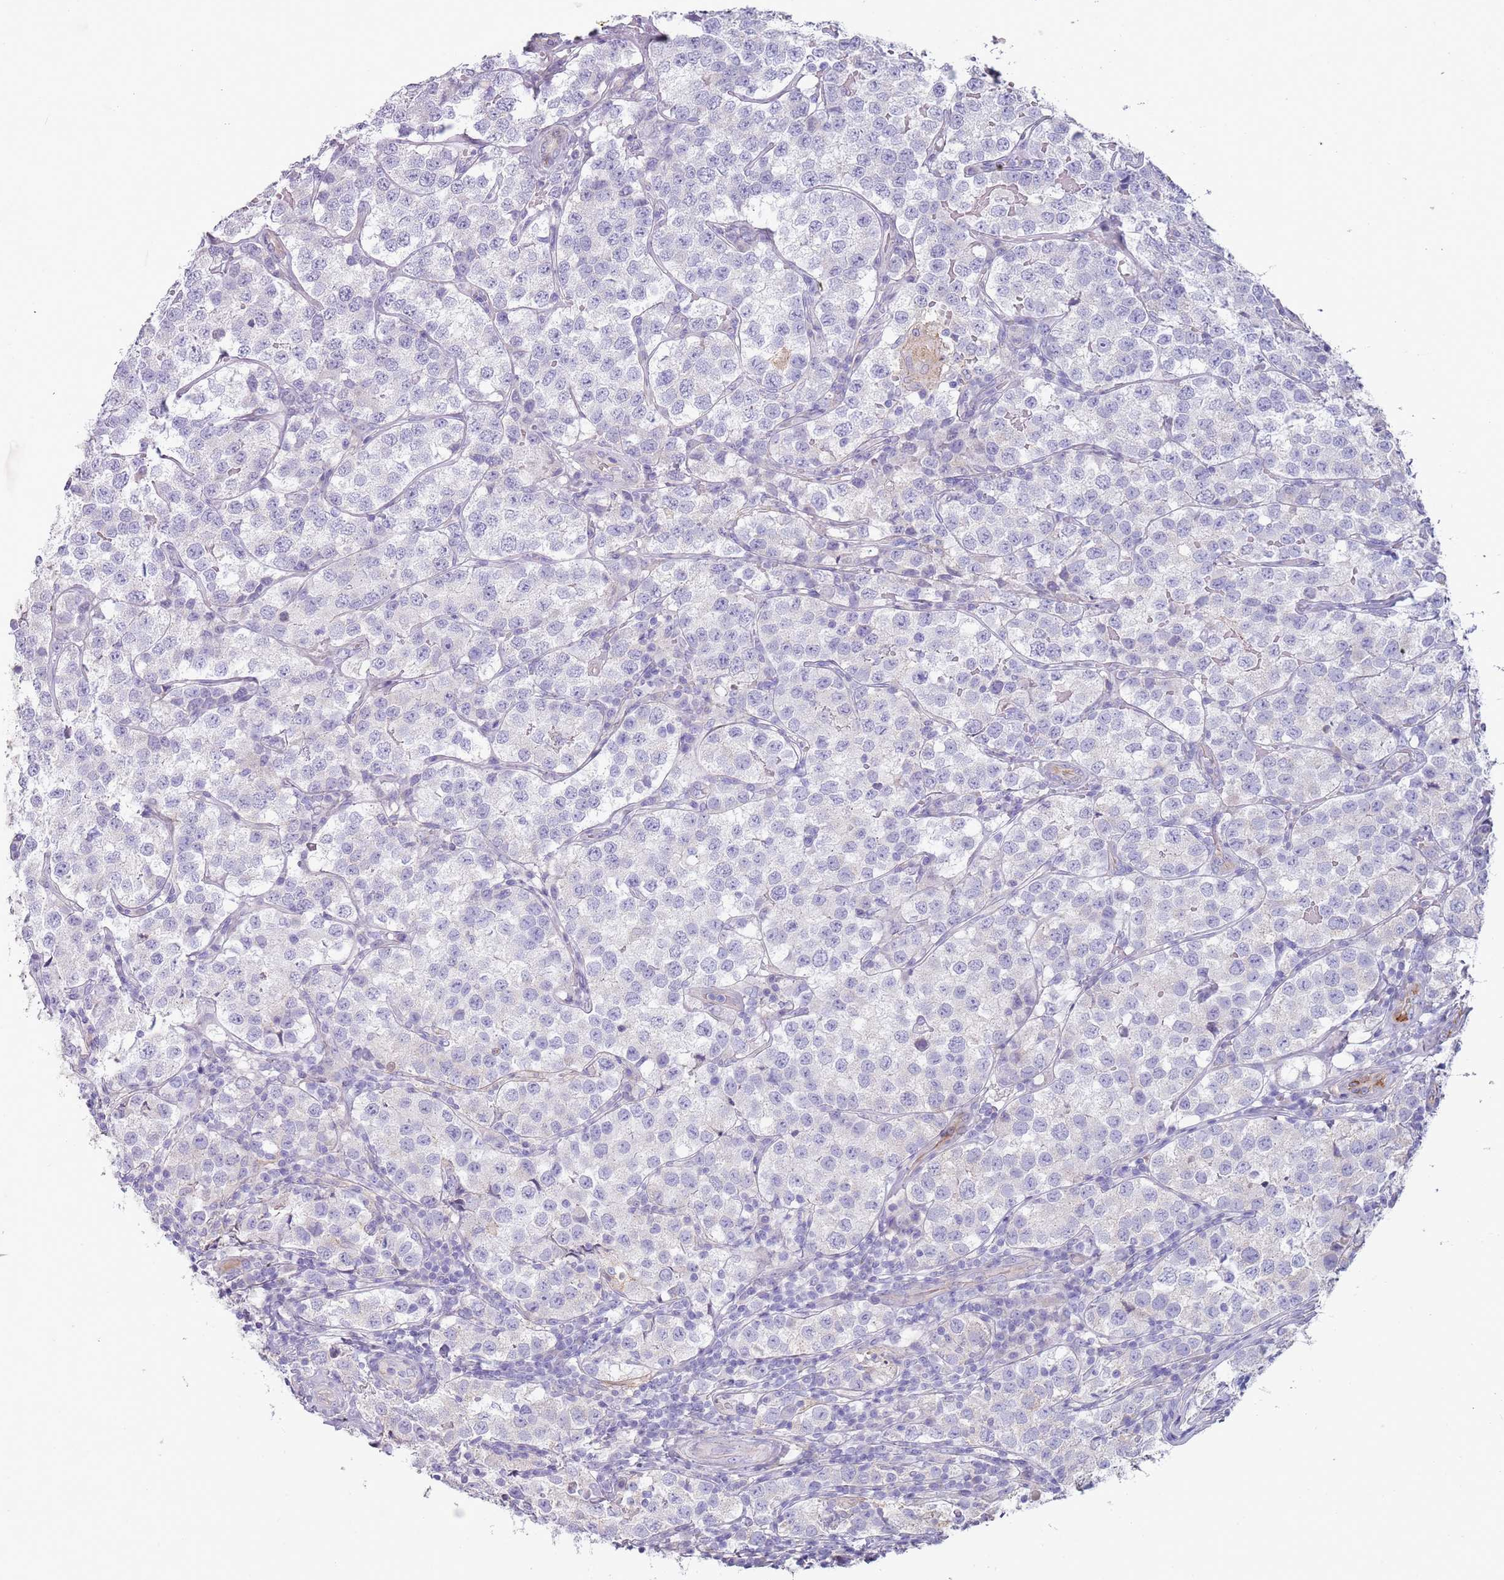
{"staining": {"intensity": "negative", "quantity": "none", "location": "none"}, "tissue": "testis cancer", "cell_type": "Tumor cells", "image_type": "cancer", "snomed": [{"axis": "morphology", "description": "Seminoma, NOS"}, {"axis": "topography", "description": "Testis"}], "caption": "Tumor cells are negative for protein expression in human testis cancer. Nuclei are stained in blue.", "gene": "NBPF3", "patient": {"sex": "male", "age": 34}}